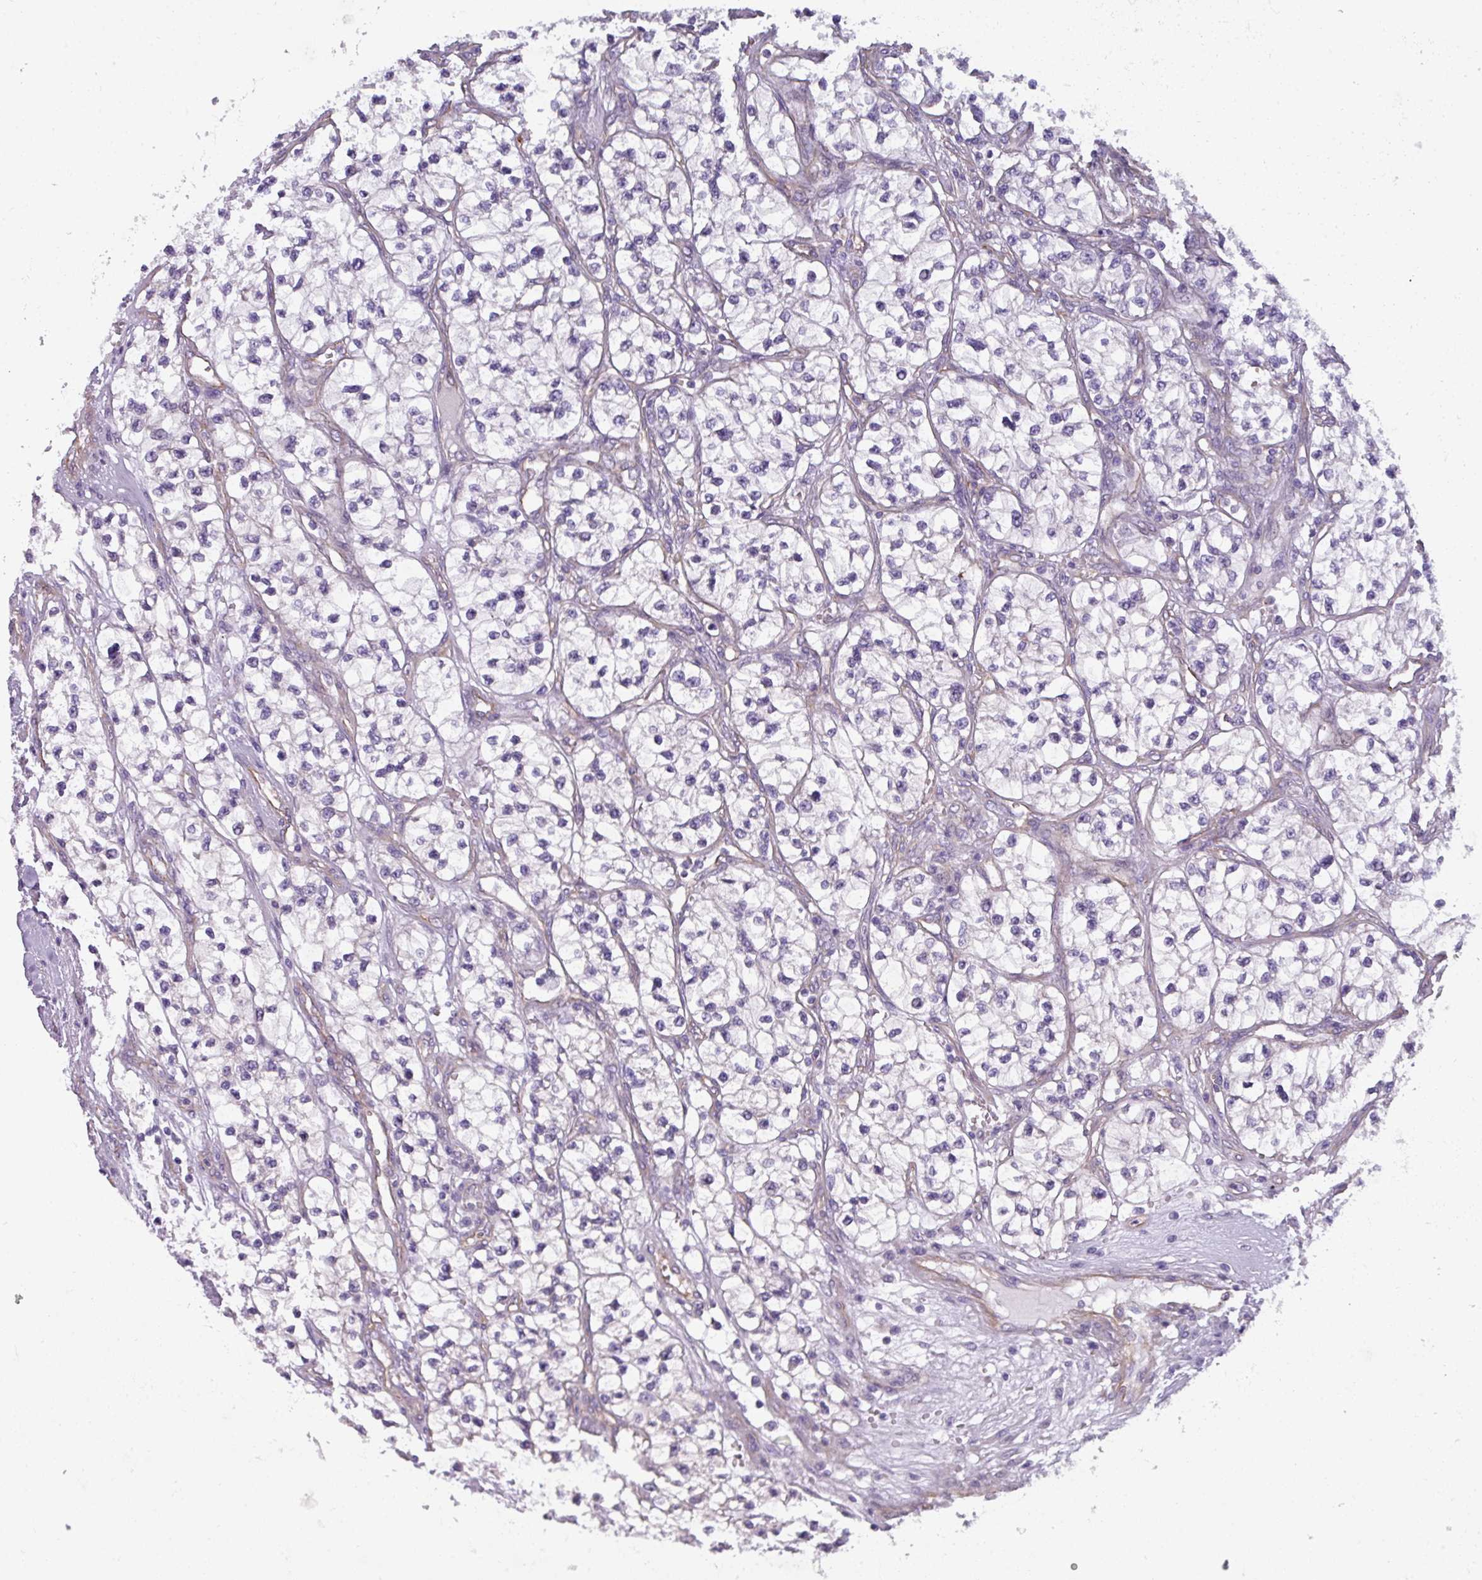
{"staining": {"intensity": "negative", "quantity": "none", "location": "none"}, "tissue": "renal cancer", "cell_type": "Tumor cells", "image_type": "cancer", "snomed": [{"axis": "morphology", "description": "Adenocarcinoma, NOS"}, {"axis": "topography", "description": "Kidney"}], "caption": "Image shows no significant protein staining in tumor cells of renal cancer (adenocarcinoma).", "gene": "BUD23", "patient": {"sex": "female", "age": 57}}